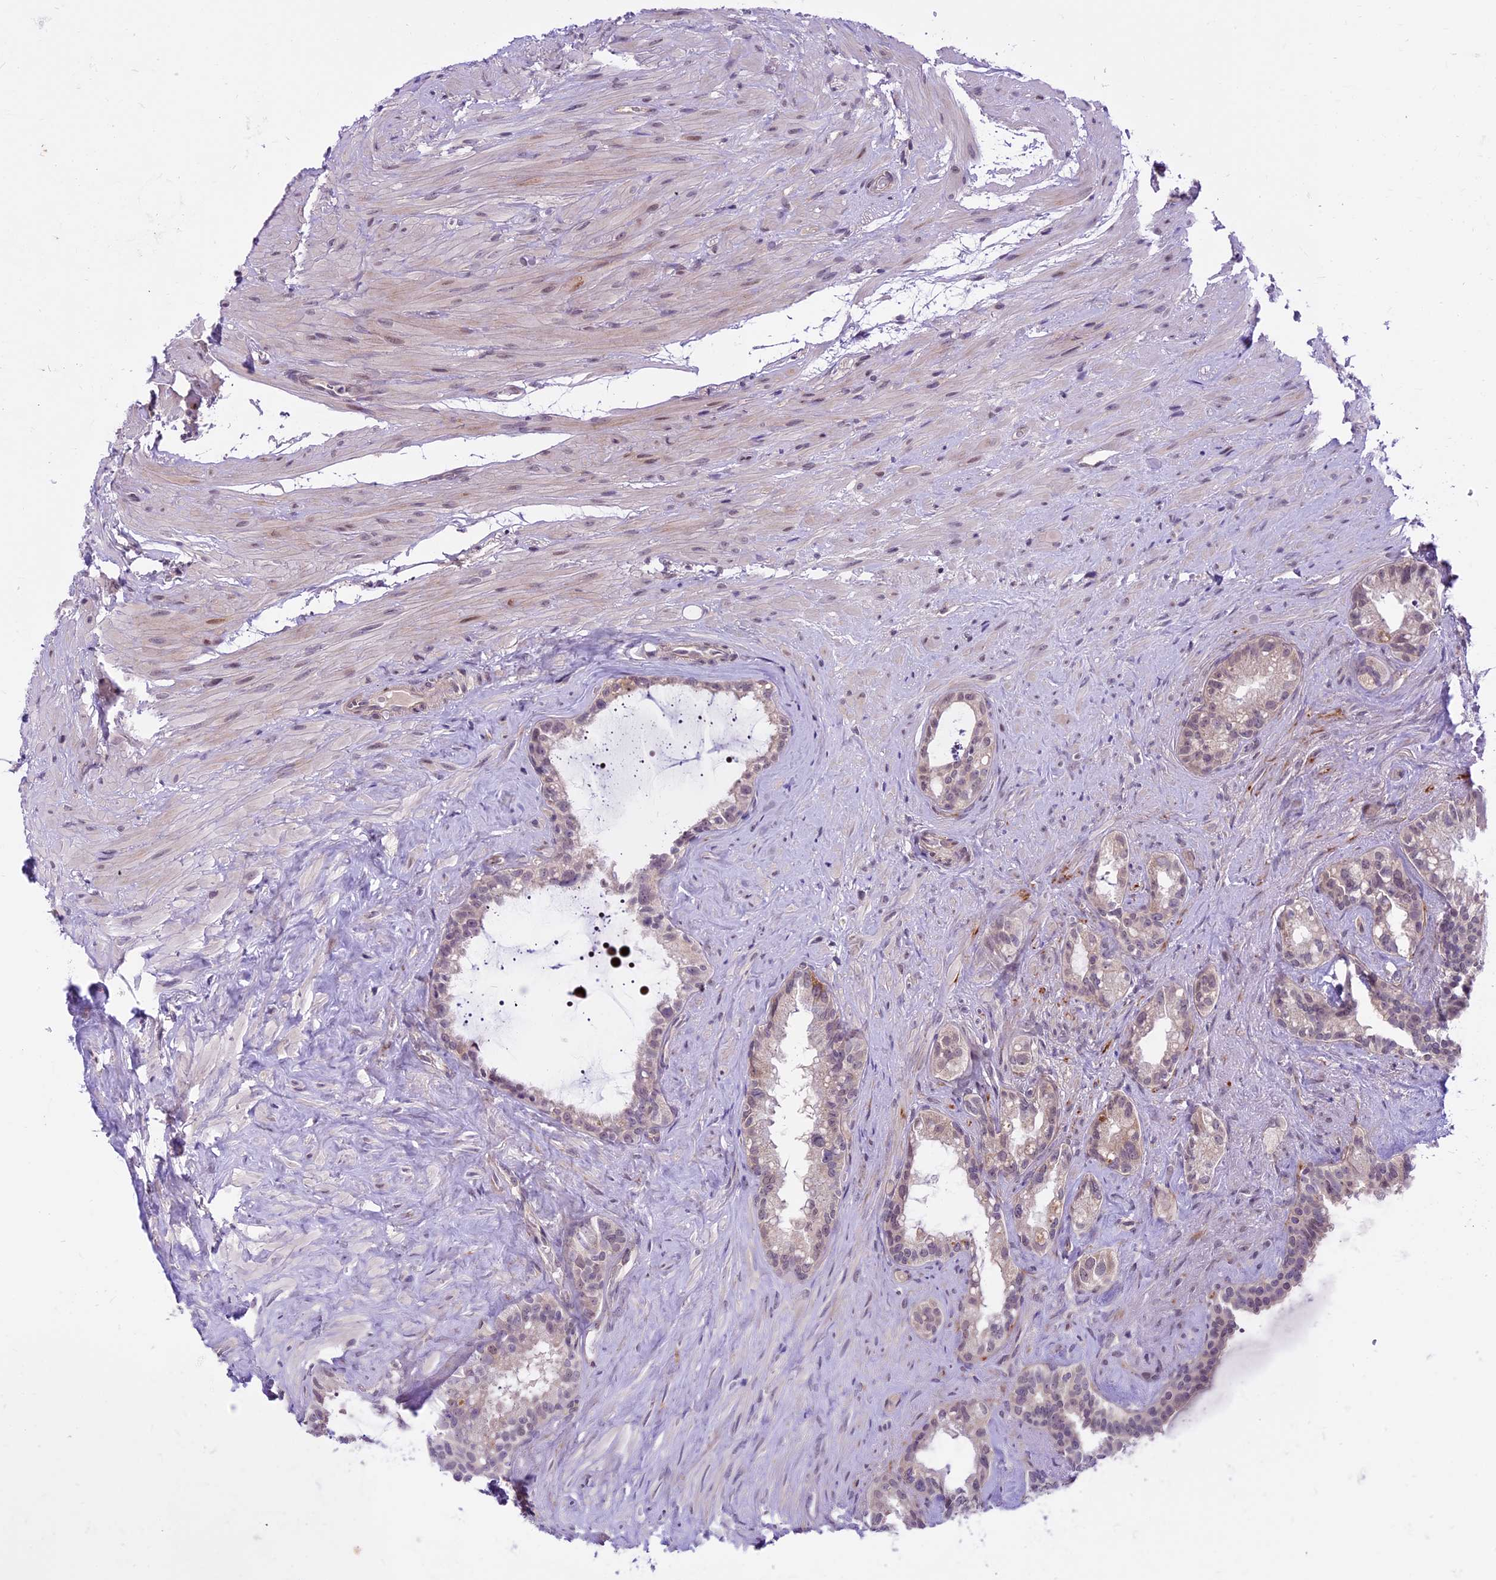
{"staining": {"intensity": "weak", "quantity": "25%-75%", "location": "nuclear"}, "tissue": "seminal vesicle", "cell_type": "Glandular cells", "image_type": "normal", "snomed": [{"axis": "morphology", "description": "Normal tissue, NOS"}, {"axis": "topography", "description": "Prostate"}, {"axis": "topography", "description": "Seminal veicle"}], "caption": "Immunohistochemical staining of normal seminal vesicle demonstrates low levels of weak nuclear positivity in approximately 25%-75% of glandular cells.", "gene": "SPRED1", "patient": {"sex": "male", "age": 79}}